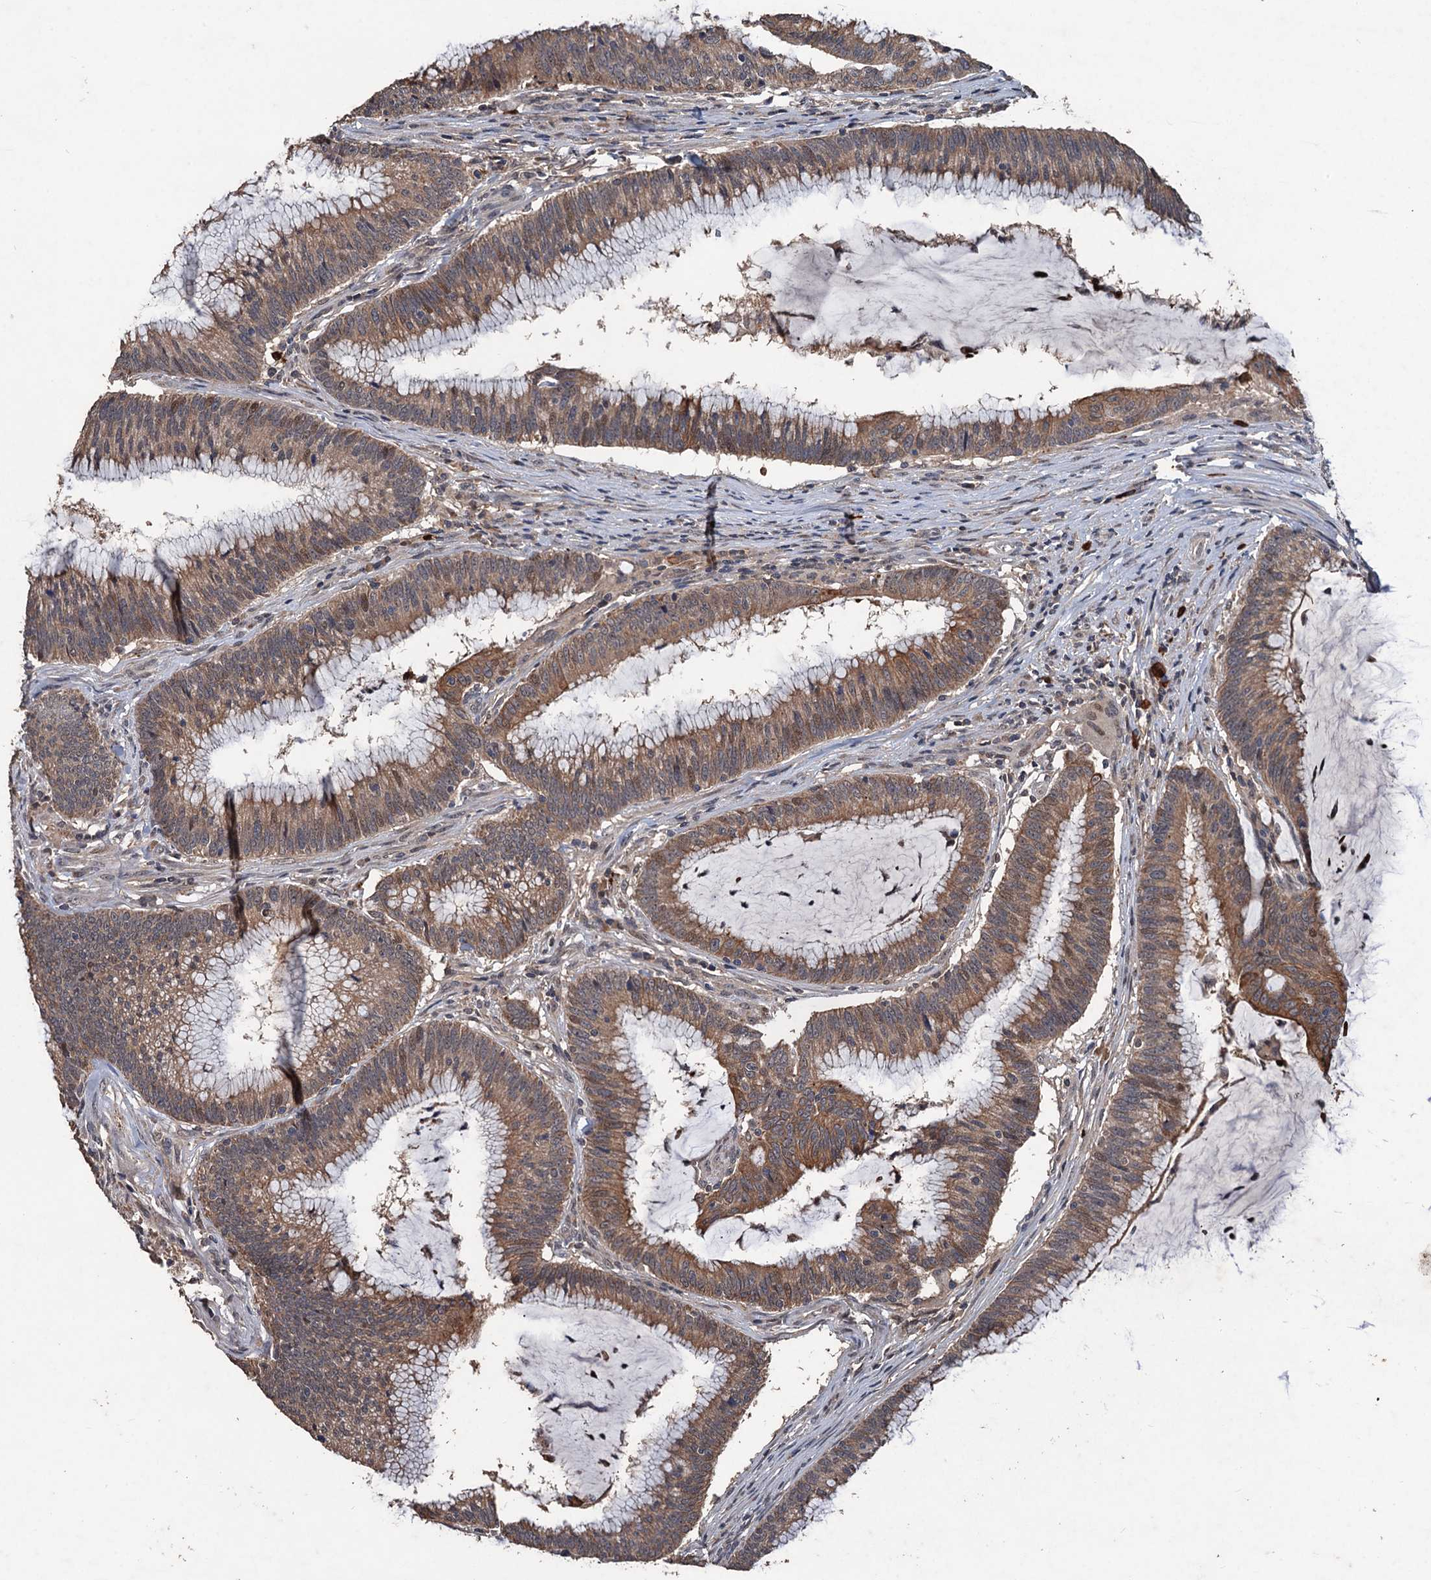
{"staining": {"intensity": "moderate", "quantity": ">75%", "location": "cytoplasmic/membranous"}, "tissue": "colorectal cancer", "cell_type": "Tumor cells", "image_type": "cancer", "snomed": [{"axis": "morphology", "description": "Adenocarcinoma, NOS"}, {"axis": "topography", "description": "Rectum"}], "caption": "IHC (DAB) staining of colorectal cancer demonstrates moderate cytoplasmic/membranous protein staining in approximately >75% of tumor cells. (IHC, brightfield microscopy, high magnification).", "gene": "ZNF438", "patient": {"sex": "female", "age": 77}}